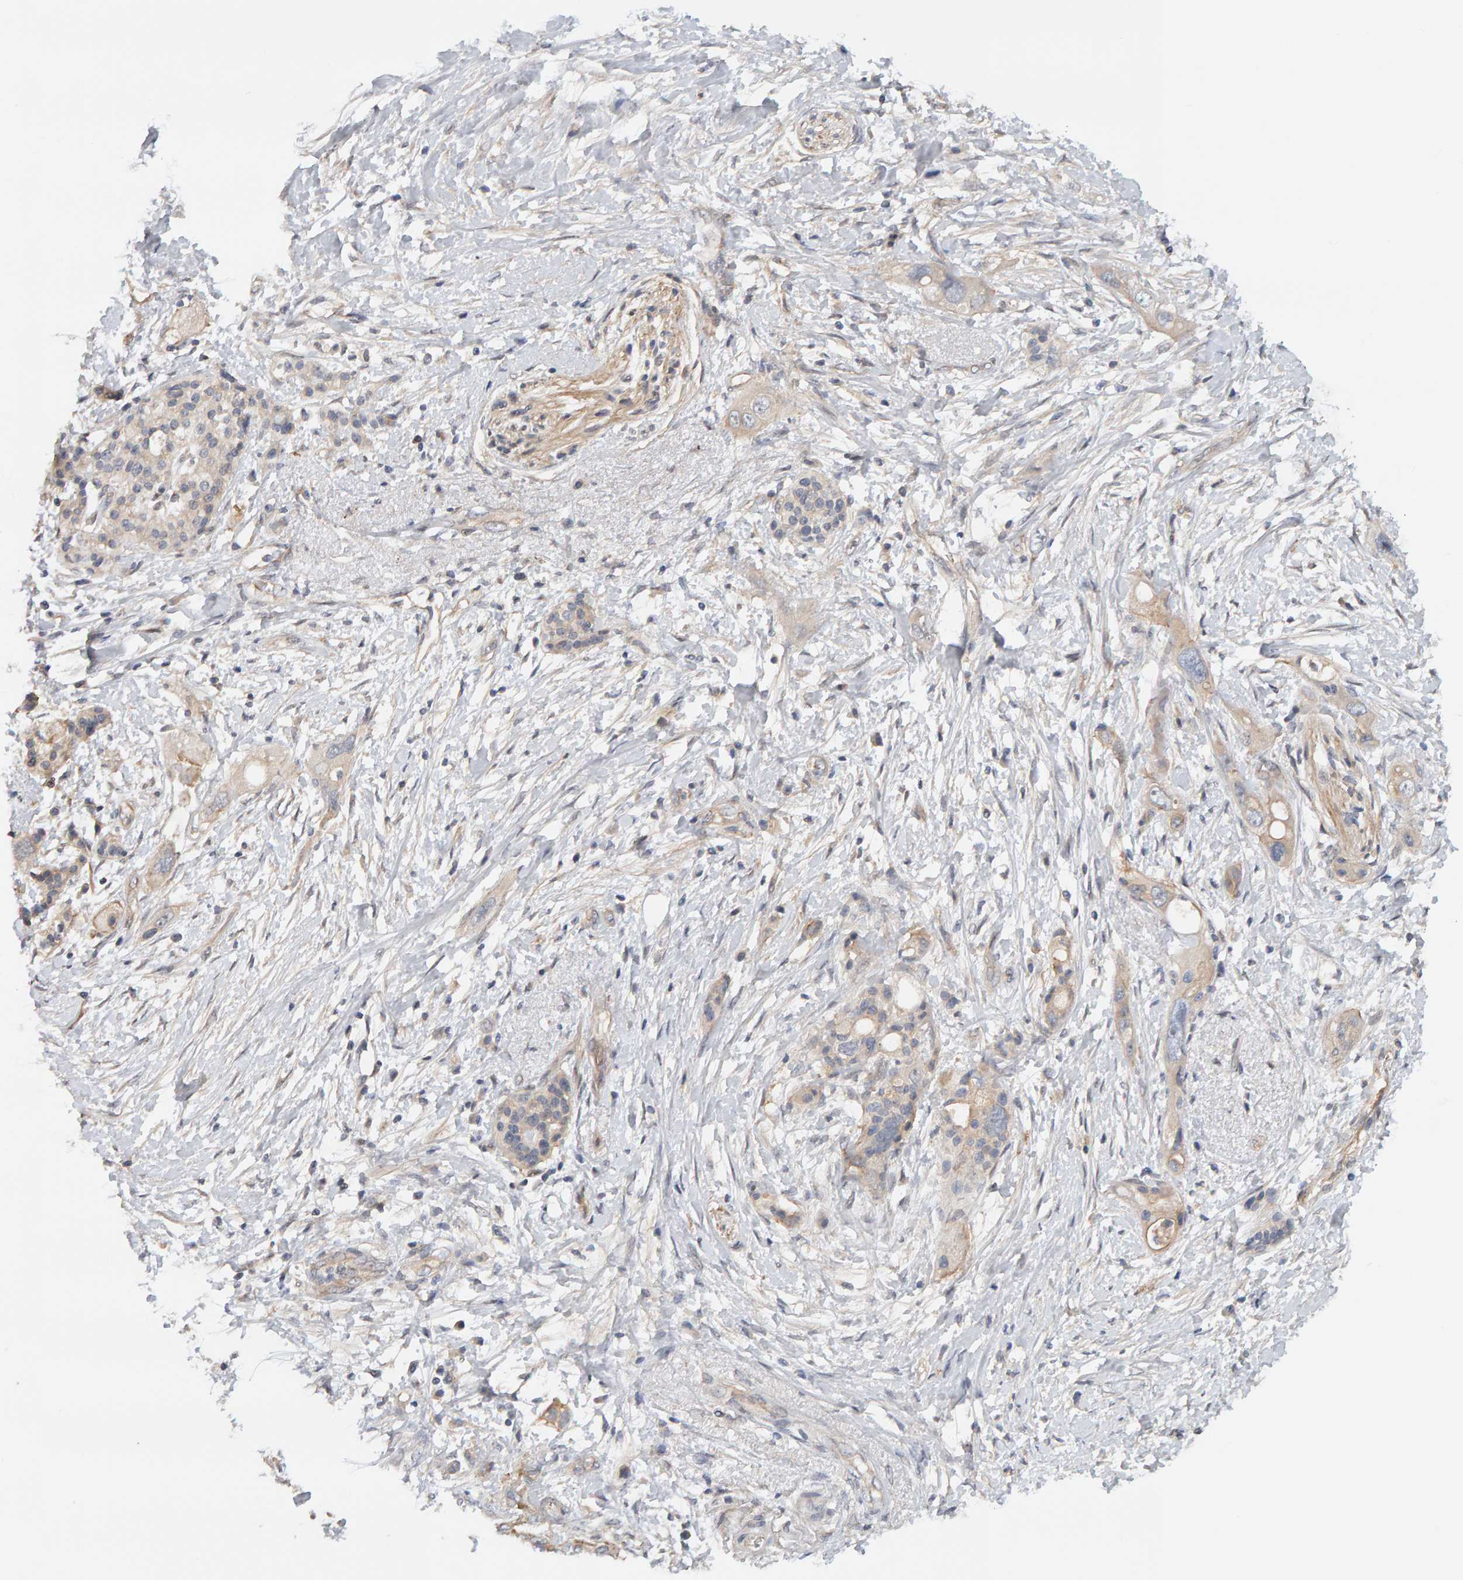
{"staining": {"intensity": "moderate", "quantity": "25%-75%", "location": "cytoplasmic/membranous"}, "tissue": "pancreatic cancer", "cell_type": "Tumor cells", "image_type": "cancer", "snomed": [{"axis": "morphology", "description": "Adenocarcinoma, NOS"}, {"axis": "topography", "description": "Pancreas"}], "caption": "Protein staining demonstrates moderate cytoplasmic/membranous positivity in approximately 25%-75% of tumor cells in adenocarcinoma (pancreatic).", "gene": "PPP1R16A", "patient": {"sex": "female", "age": 56}}